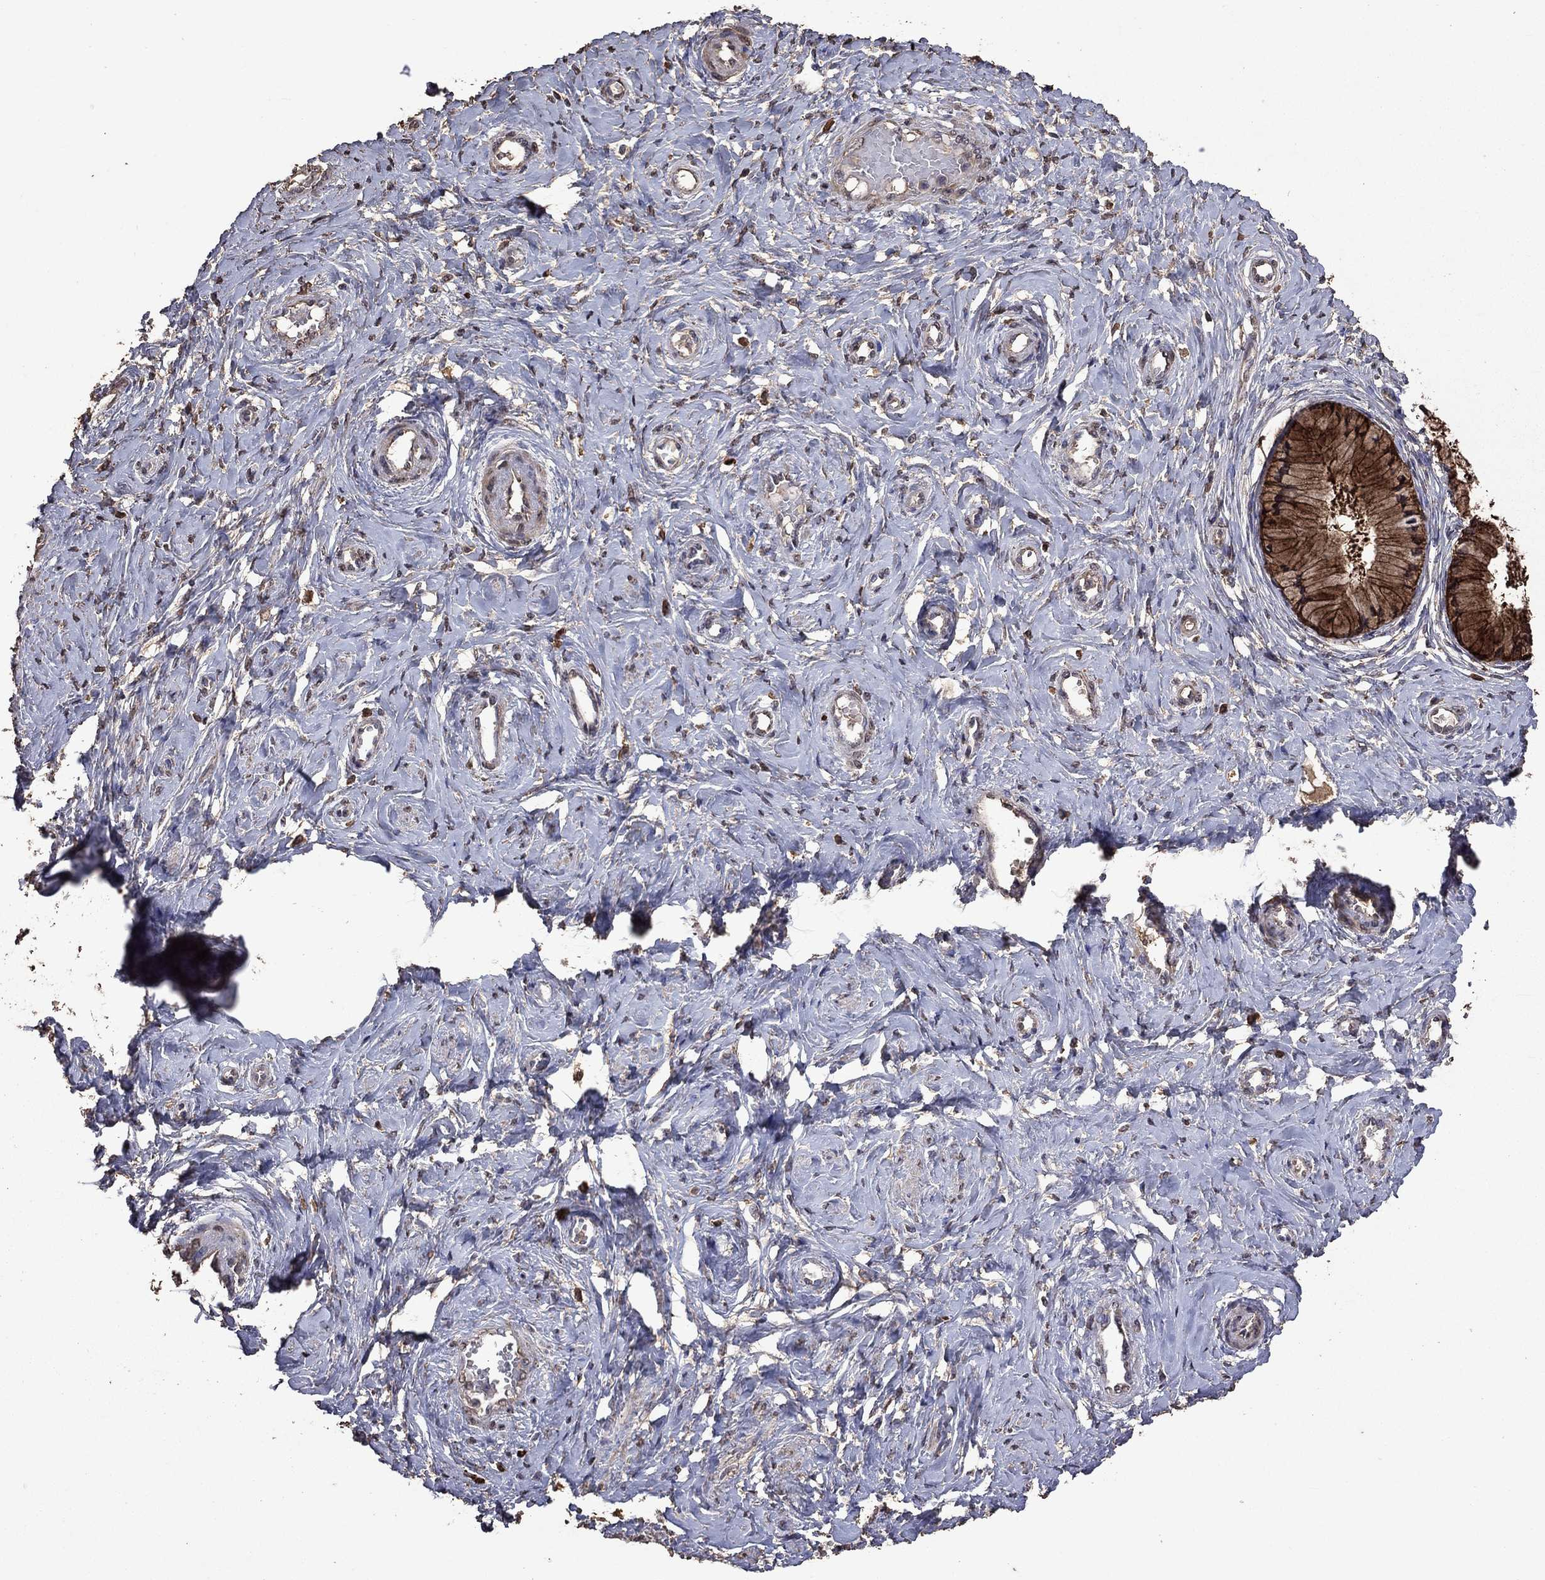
{"staining": {"intensity": "strong", "quantity": ">75%", "location": "cytoplasmic/membranous"}, "tissue": "cervix", "cell_type": "Glandular cells", "image_type": "normal", "snomed": [{"axis": "morphology", "description": "Normal tissue, NOS"}, {"axis": "topography", "description": "Cervix"}], "caption": "Immunohistochemistry (IHC) staining of unremarkable cervix, which demonstrates high levels of strong cytoplasmic/membranous expression in approximately >75% of glandular cells indicating strong cytoplasmic/membranous protein positivity. The staining was performed using DAB (3,3'-diaminobenzidine) (brown) for protein detection and nuclei were counterstained in hematoxylin (blue).", "gene": "SERPINA5", "patient": {"sex": "female", "age": 37}}